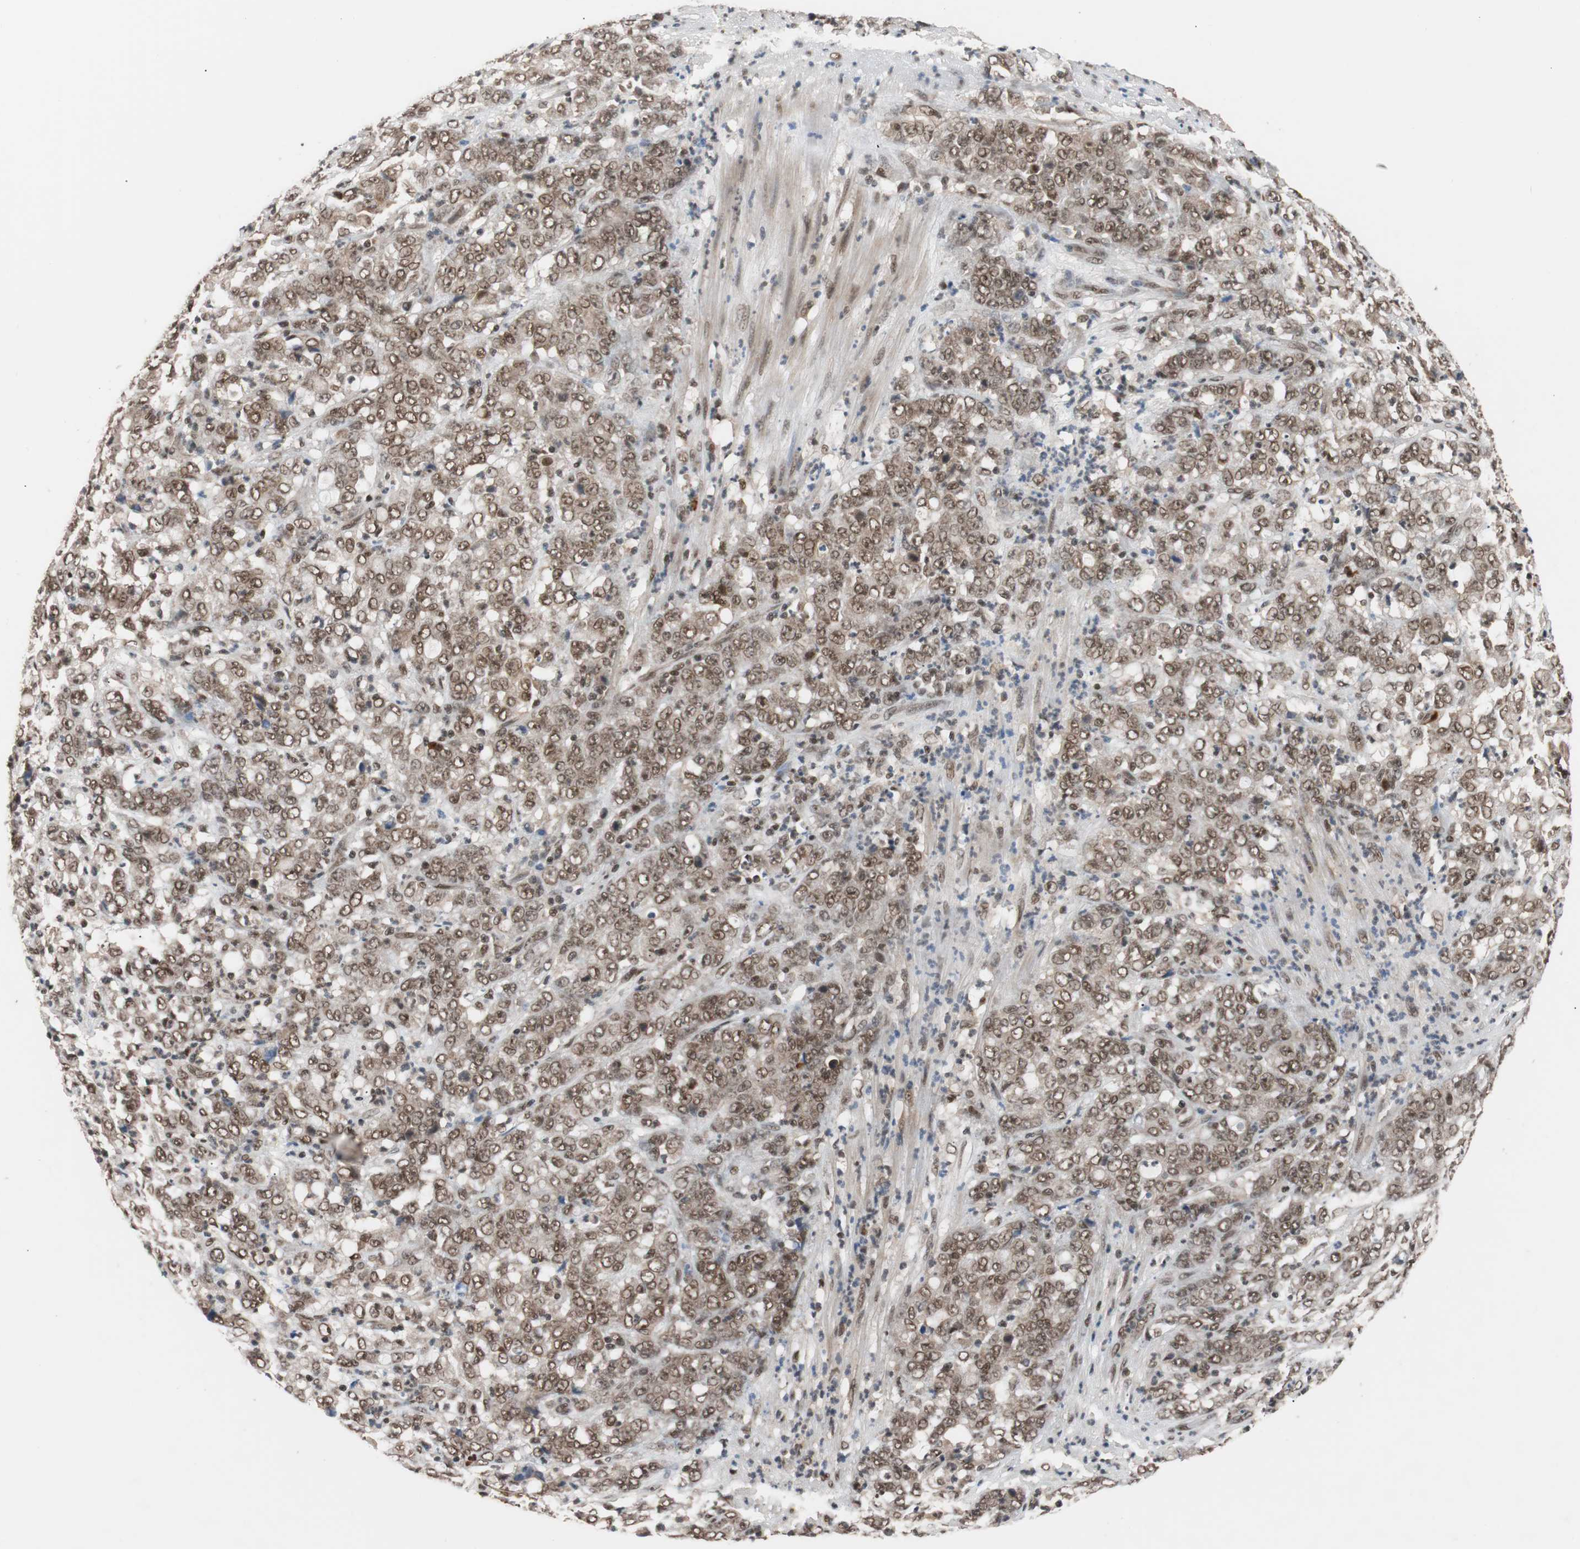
{"staining": {"intensity": "moderate", "quantity": ">75%", "location": "cytoplasmic/membranous,nuclear"}, "tissue": "stomach cancer", "cell_type": "Tumor cells", "image_type": "cancer", "snomed": [{"axis": "morphology", "description": "Adenocarcinoma, NOS"}, {"axis": "topography", "description": "Stomach, lower"}], "caption": "Immunohistochemistry staining of stomach cancer, which displays medium levels of moderate cytoplasmic/membranous and nuclear expression in approximately >75% of tumor cells indicating moderate cytoplasmic/membranous and nuclear protein staining. The staining was performed using DAB (3,3'-diaminobenzidine) (brown) for protein detection and nuclei were counterstained in hematoxylin (blue).", "gene": "CHAMP1", "patient": {"sex": "female", "age": 71}}